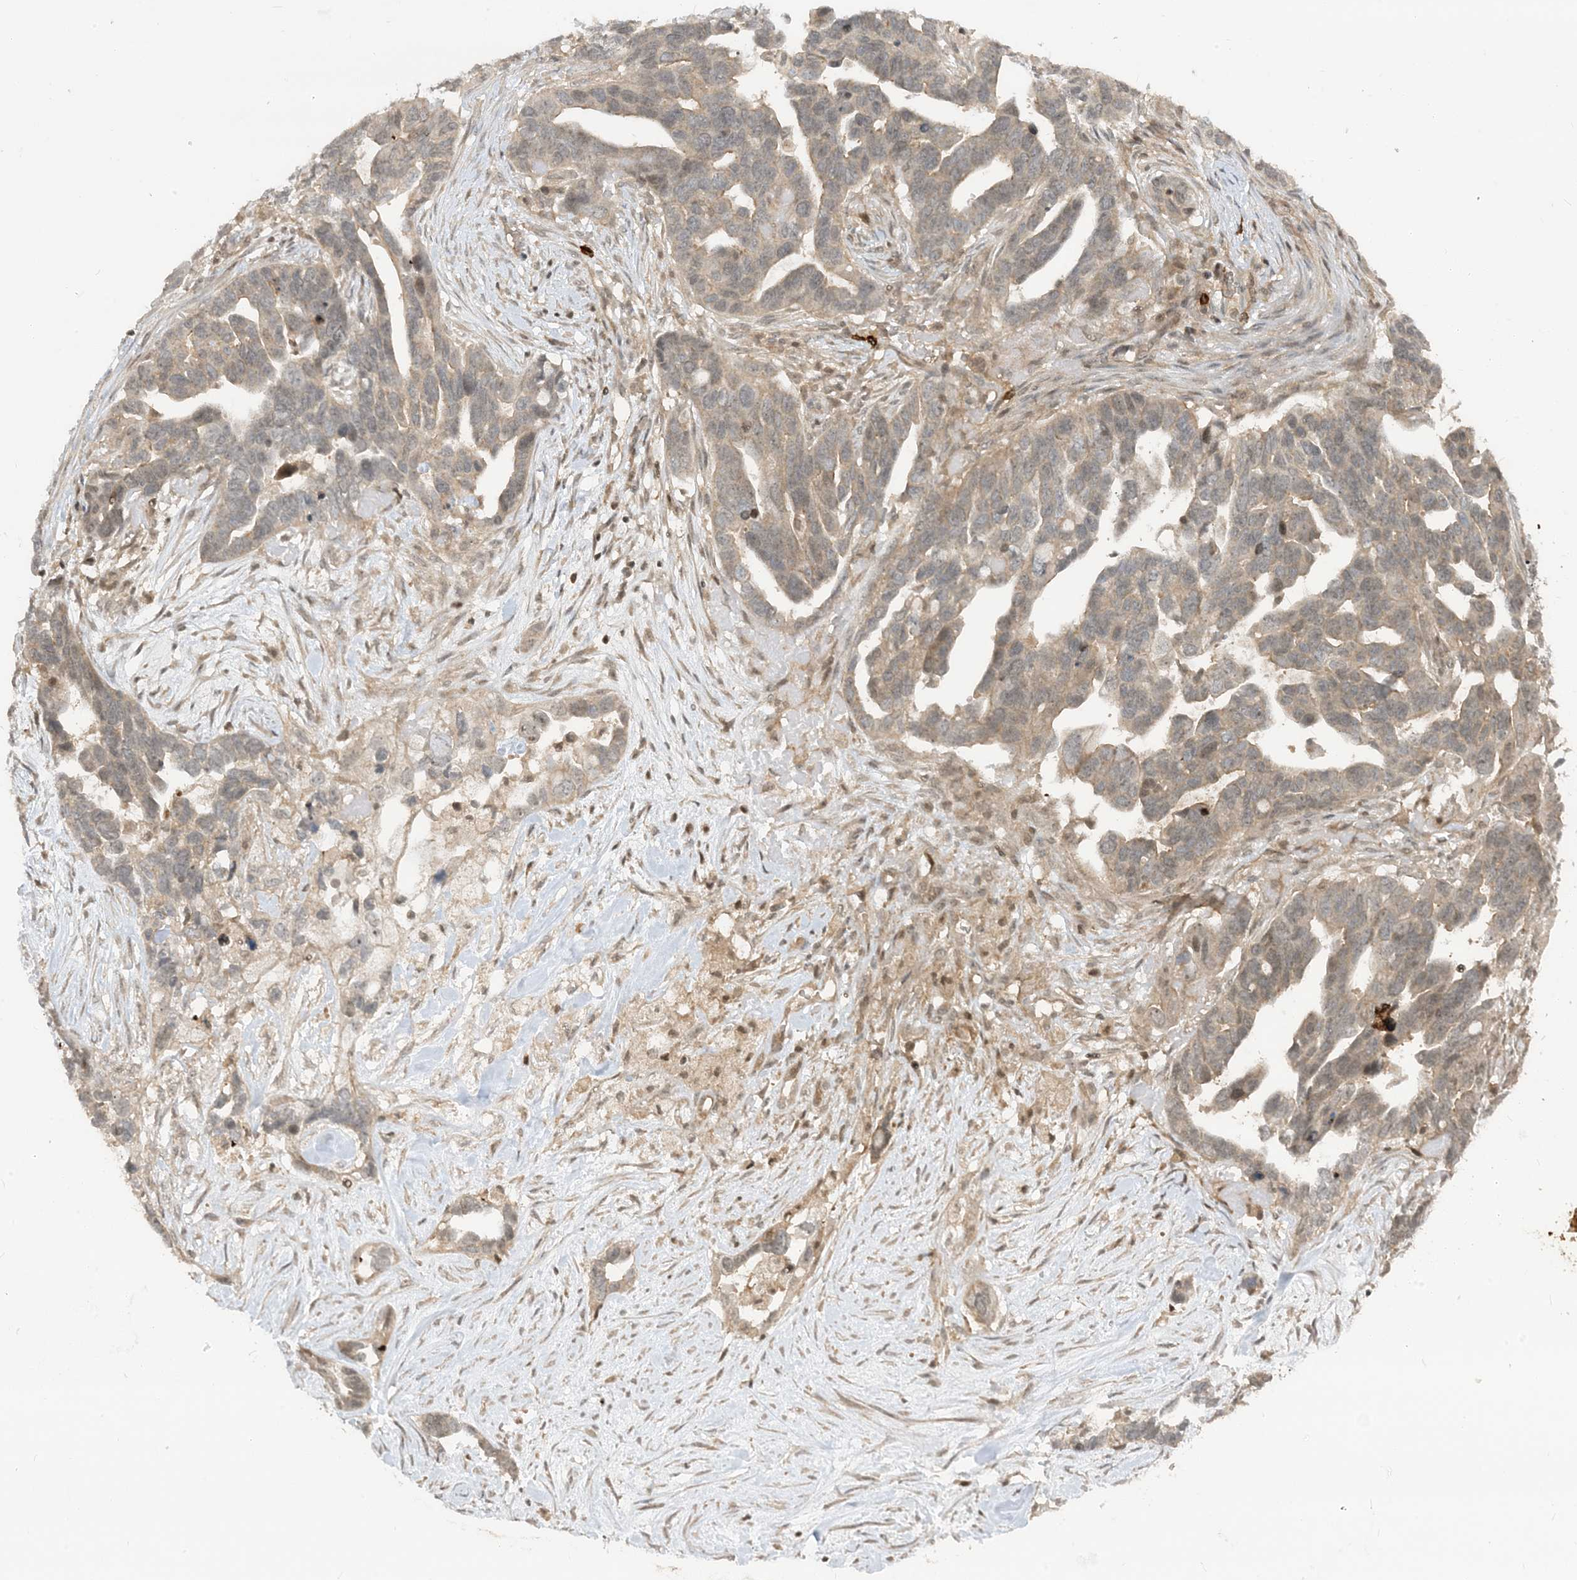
{"staining": {"intensity": "weak", "quantity": "<25%", "location": "nuclear"}, "tissue": "ovarian cancer", "cell_type": "Tumor cells", "image_type": "cancer", "snomed": [{"axis": "morphology", "description": "Cystadenocarcinoma, serous, NOS"}, {"axis": "topography", "description": "Ovary"}], "caption": "IHC photomicrograph of neoplastic tissue: ovarian serous cystadenocarcinoma stained with DAB reveals no significant protein positivity in tumor cells.", "gene": "PPP1R7", "patient": {"sex": "female", "age": 54}}